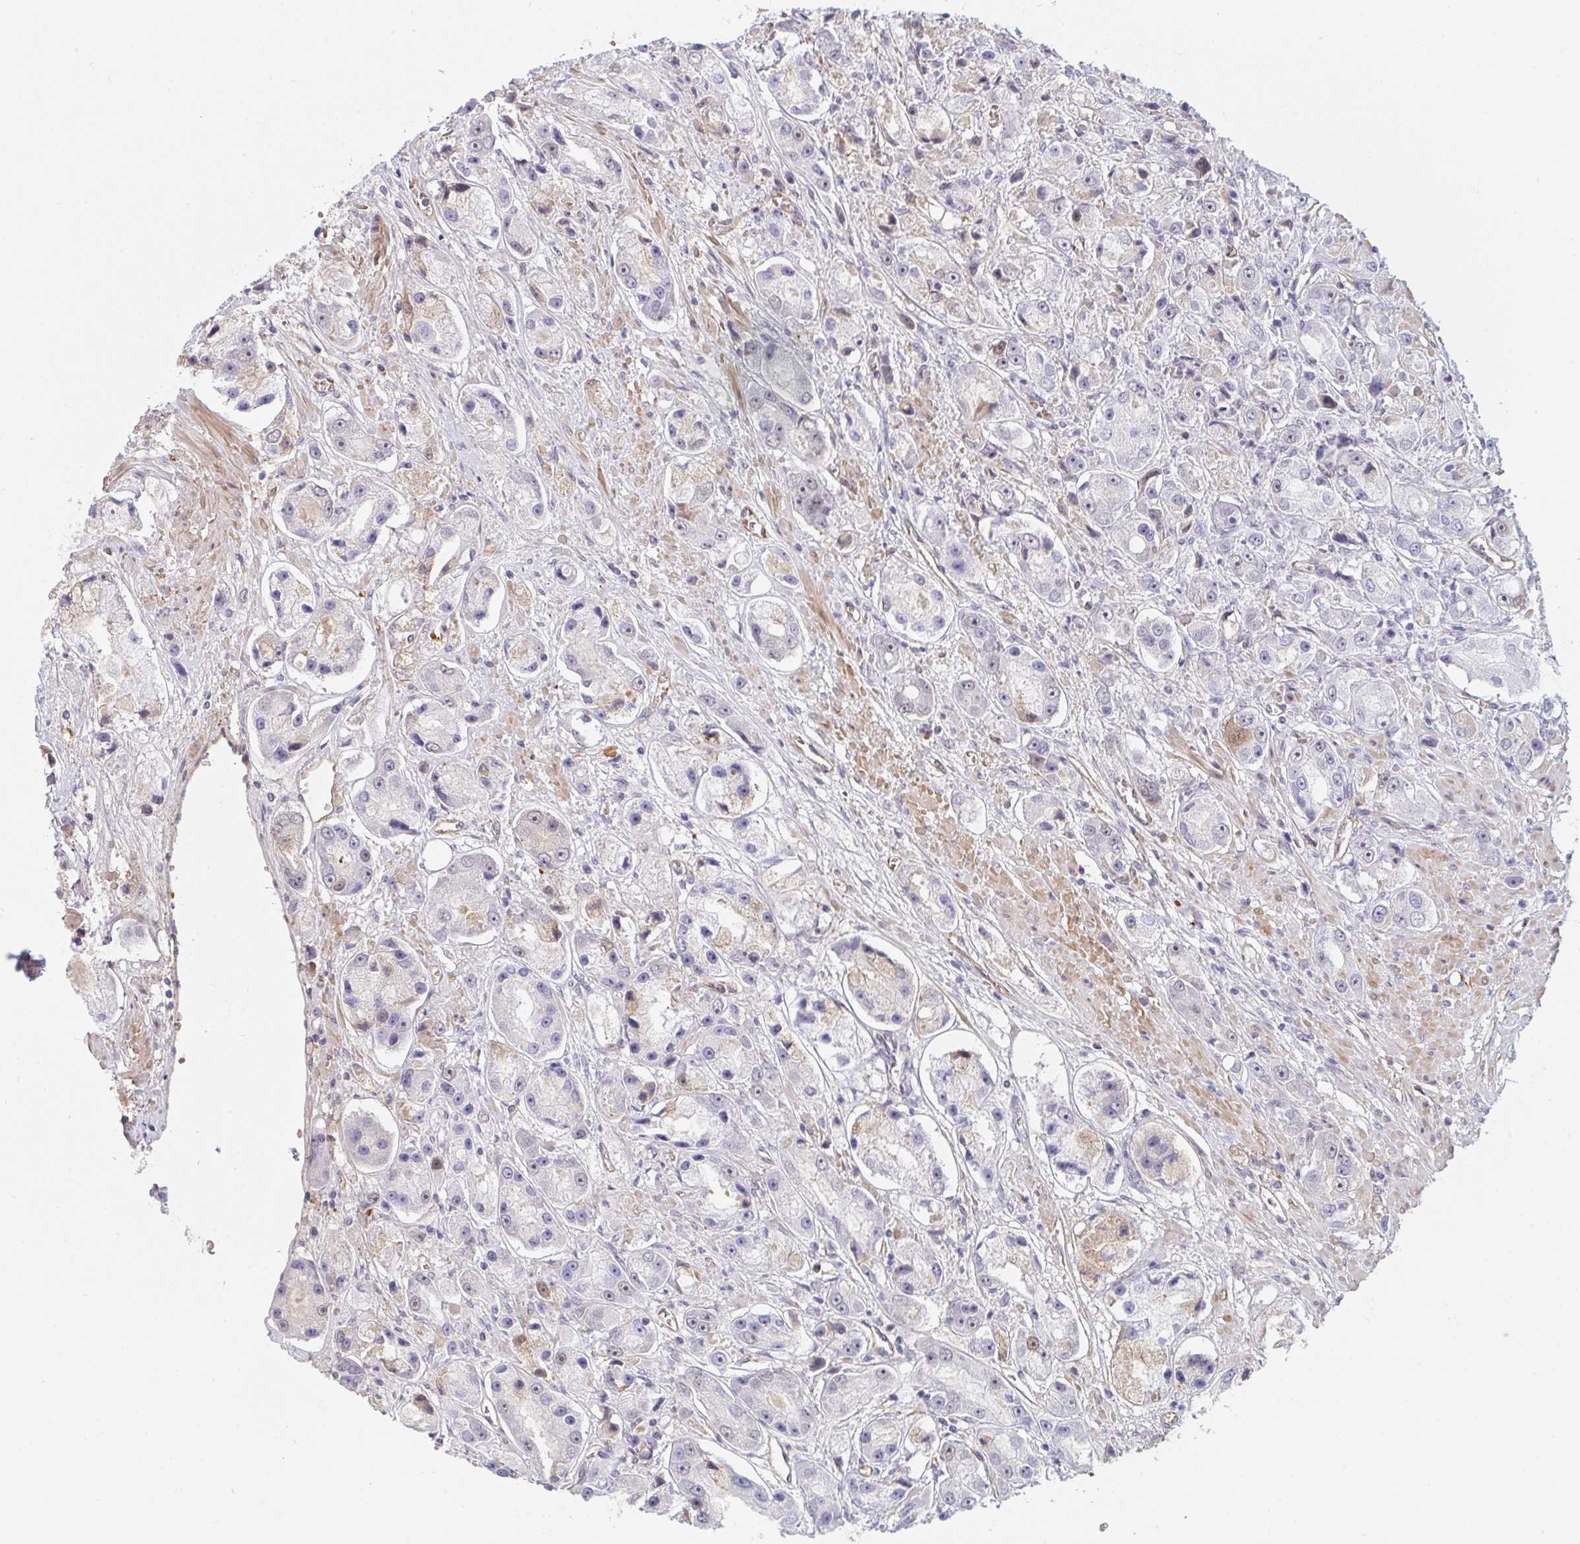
{"staining": {"intensity": "negative", "quantity": "none", "location": "none"}, "tissue": "prostate cancer", "cell_type": "Tumor cells", "image_type": "cancer", "snomed": [{"axis": "morphology", "description": "Adenocarcinoma, High grade"}, {"axis": "topography", "description": "Prostate"}], "caption": "Immunohistochemistry image of neoplastic tissue: prostate high-grade adenocarcinoma stained with DAB displays no significant protein staining in tumor cells. Nuclei are stained in blue.", "gene": "DSCAML1", "patient": {"sex": "male", "age": 67}}